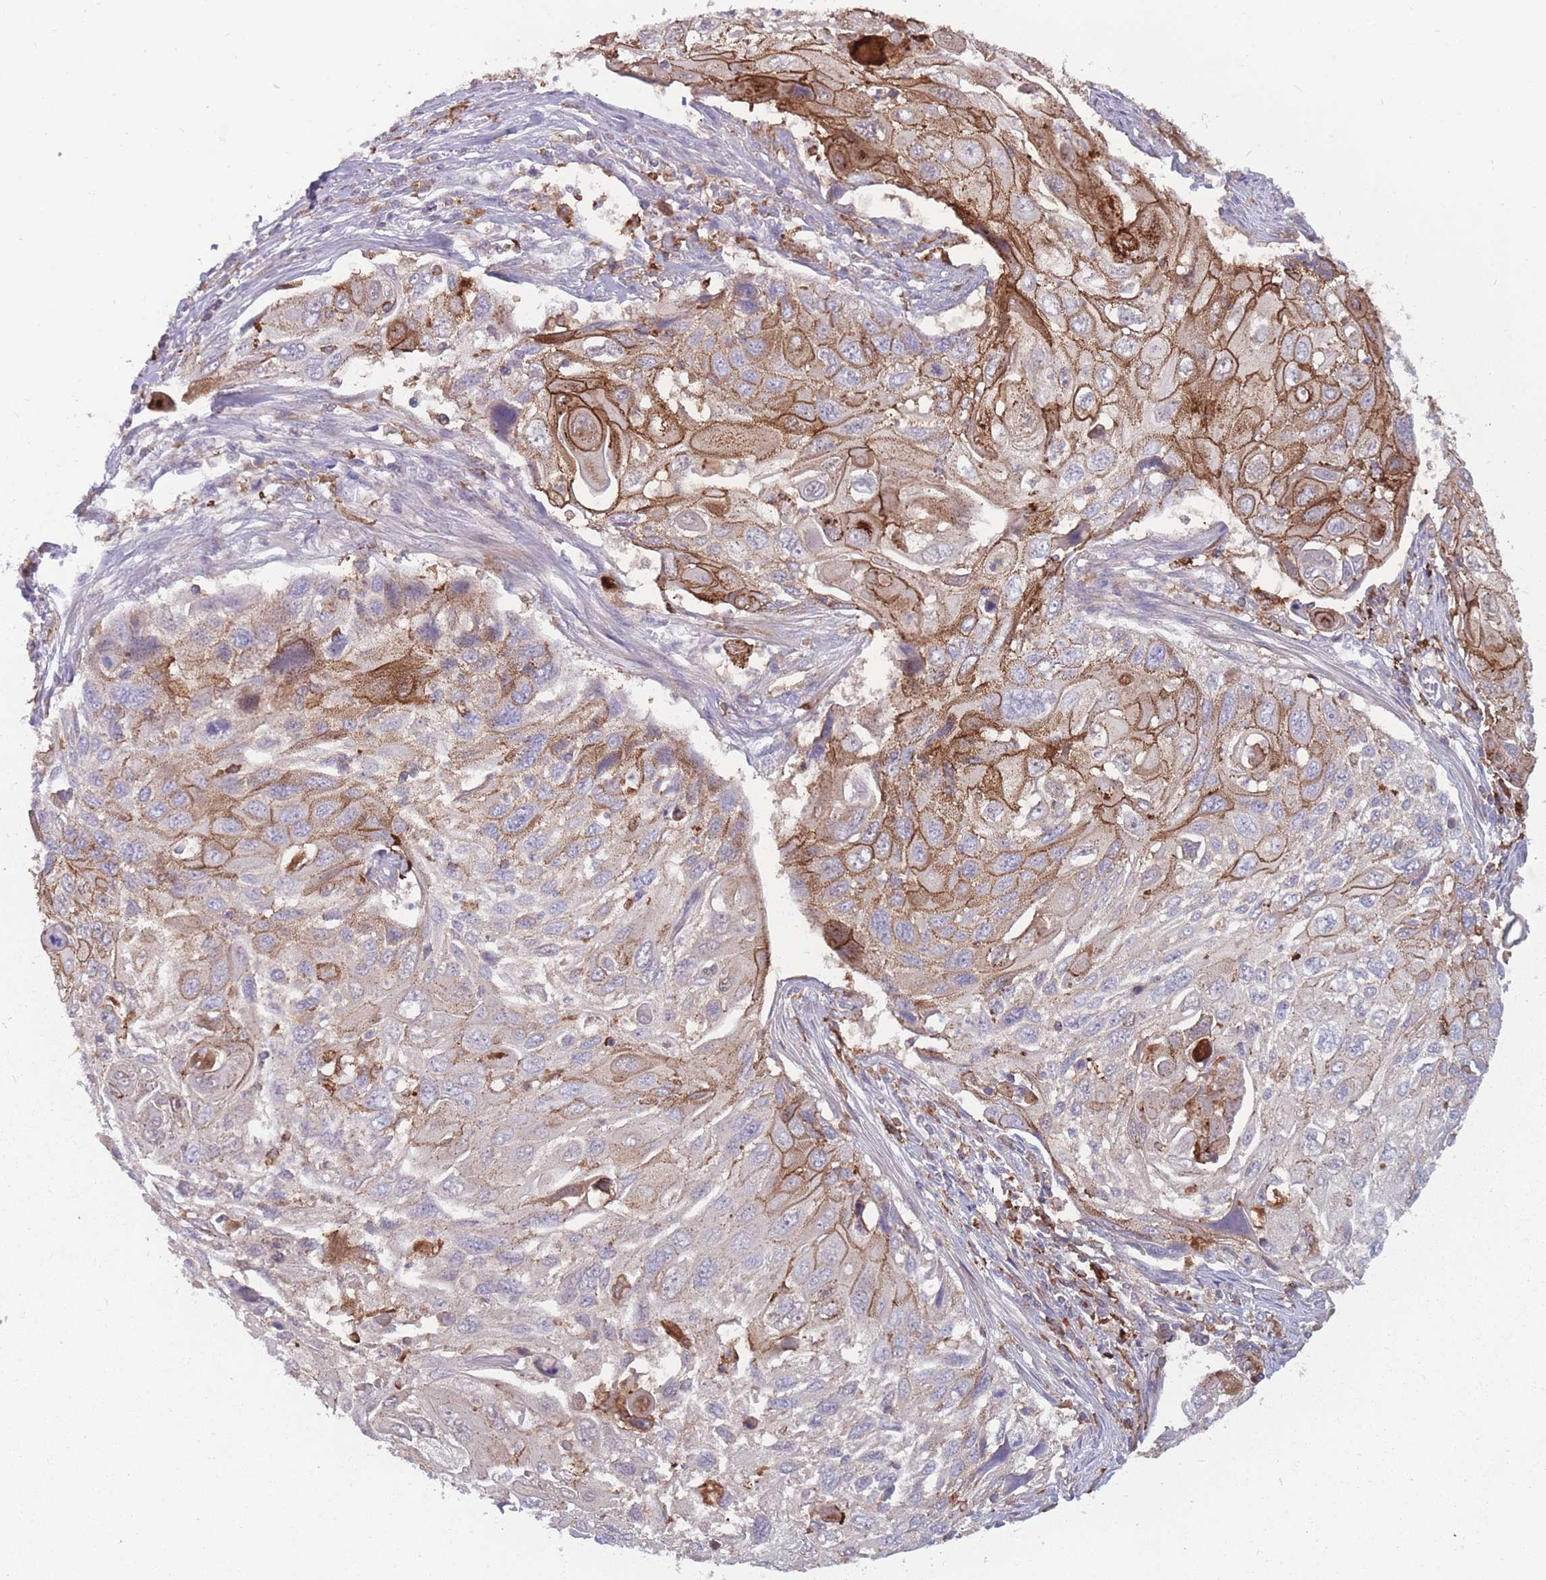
{"staining": {"intensity": "strong", "quantity": "25%-75%", "location": "cytoplasmic/membranous"}, "tissue": "cervical cancer", "cell_type": "Tumor cells", "image_type": "cancer", "snomed": [{"axis": "morphology", "description": "Squamous cell carcinoma, NOS"}, {"axis": "topography", "description": "Cervix"}], "caption": "Tumor cells demonstrate strong cytoplasmic/membranous expression in about 25%-75% of cells in squamous cell carcinoma (cervical).", "gene": "CD33", "patient": {"sex": "female", "age": 70}}